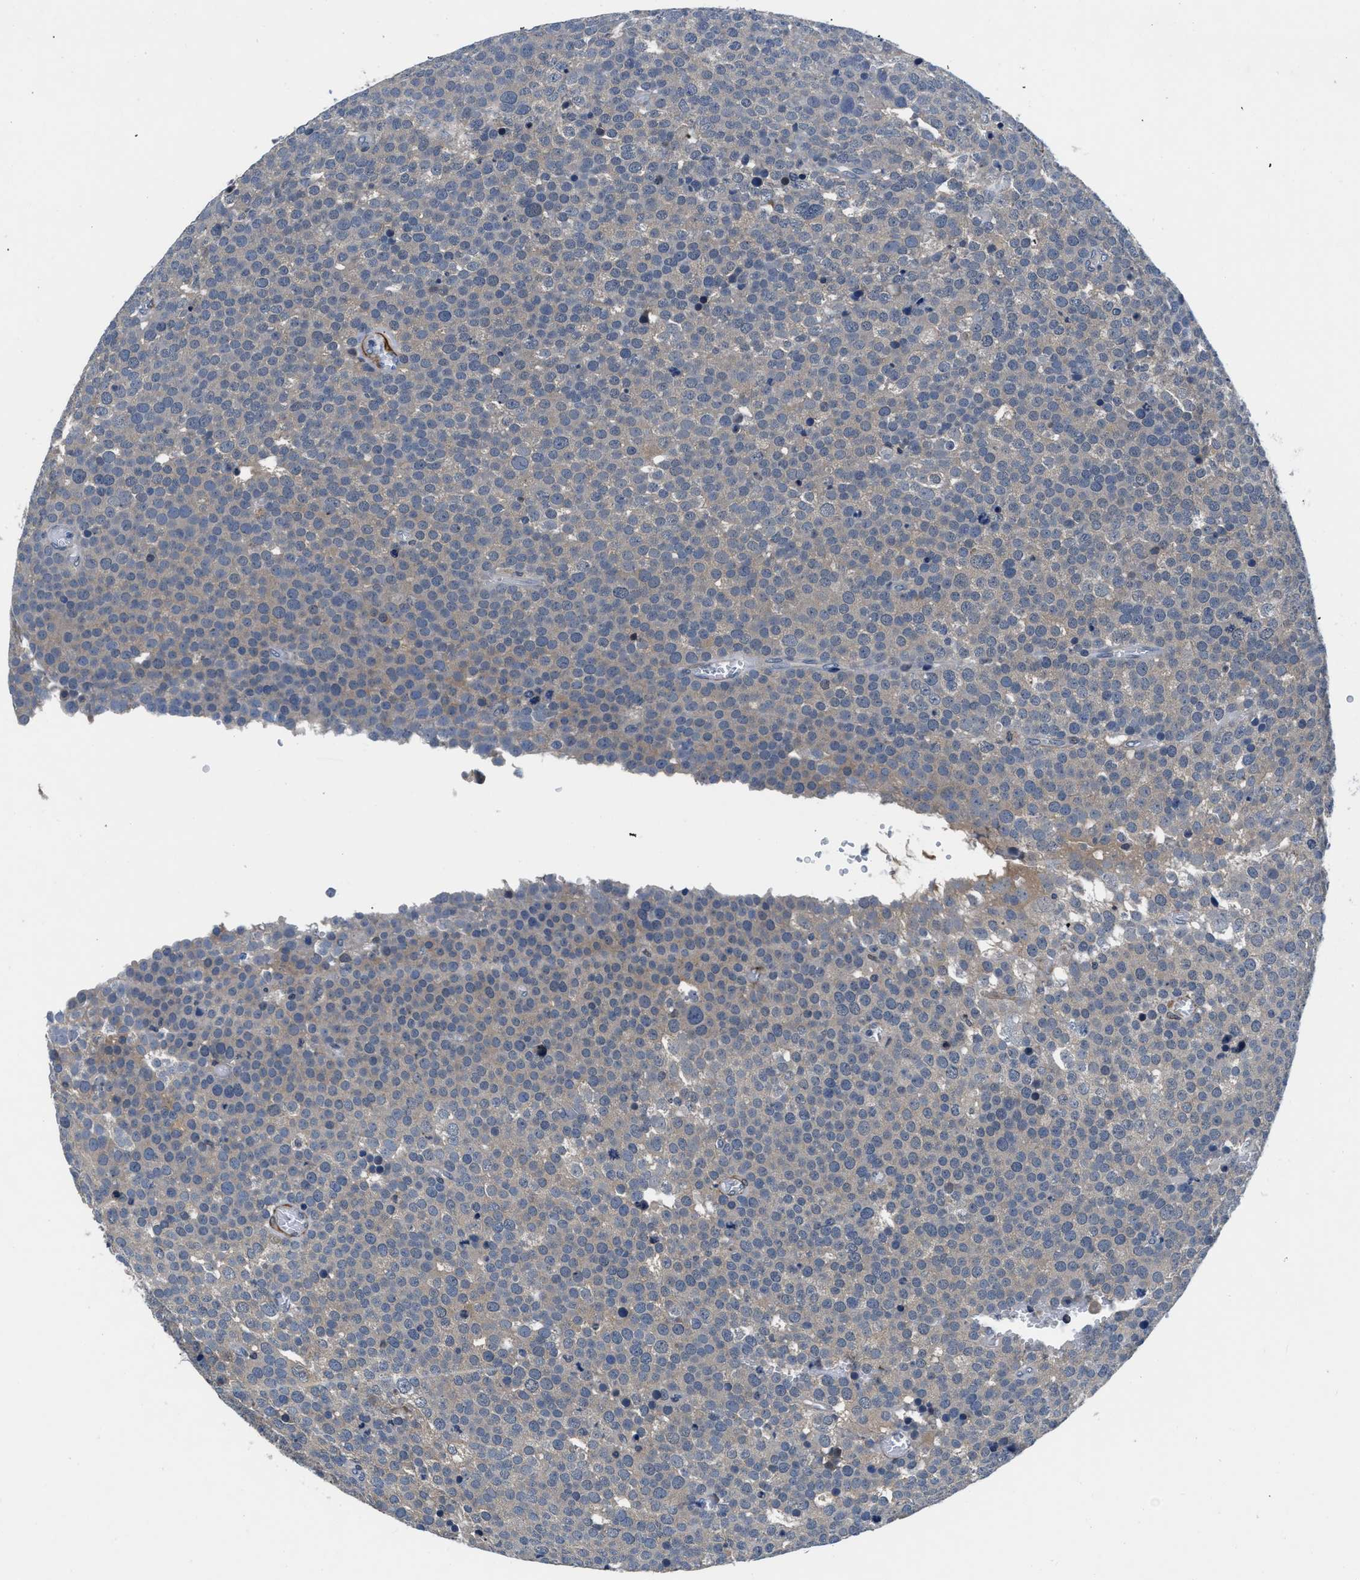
{"staining": {"intensity": "weak", "quantity": "<25%", "location": "cytoplasmic/membranous"}, "tissue": "testis cancer", "cell_type": "Tumor cells", "image_type": "cancer", "snomed": [{"axis": "morphology", "description": "Normal tissue, NOS"}, {"axis": "morphology", "description": "Seminoma, NOS"}, {"axis": "topography", "description": "Testis"}], "caption": "Tumor cells are negative for protein expression in human testis seminoma.", "gene": "LANCL2", "patient": {"sex": "male", "age": 71}}